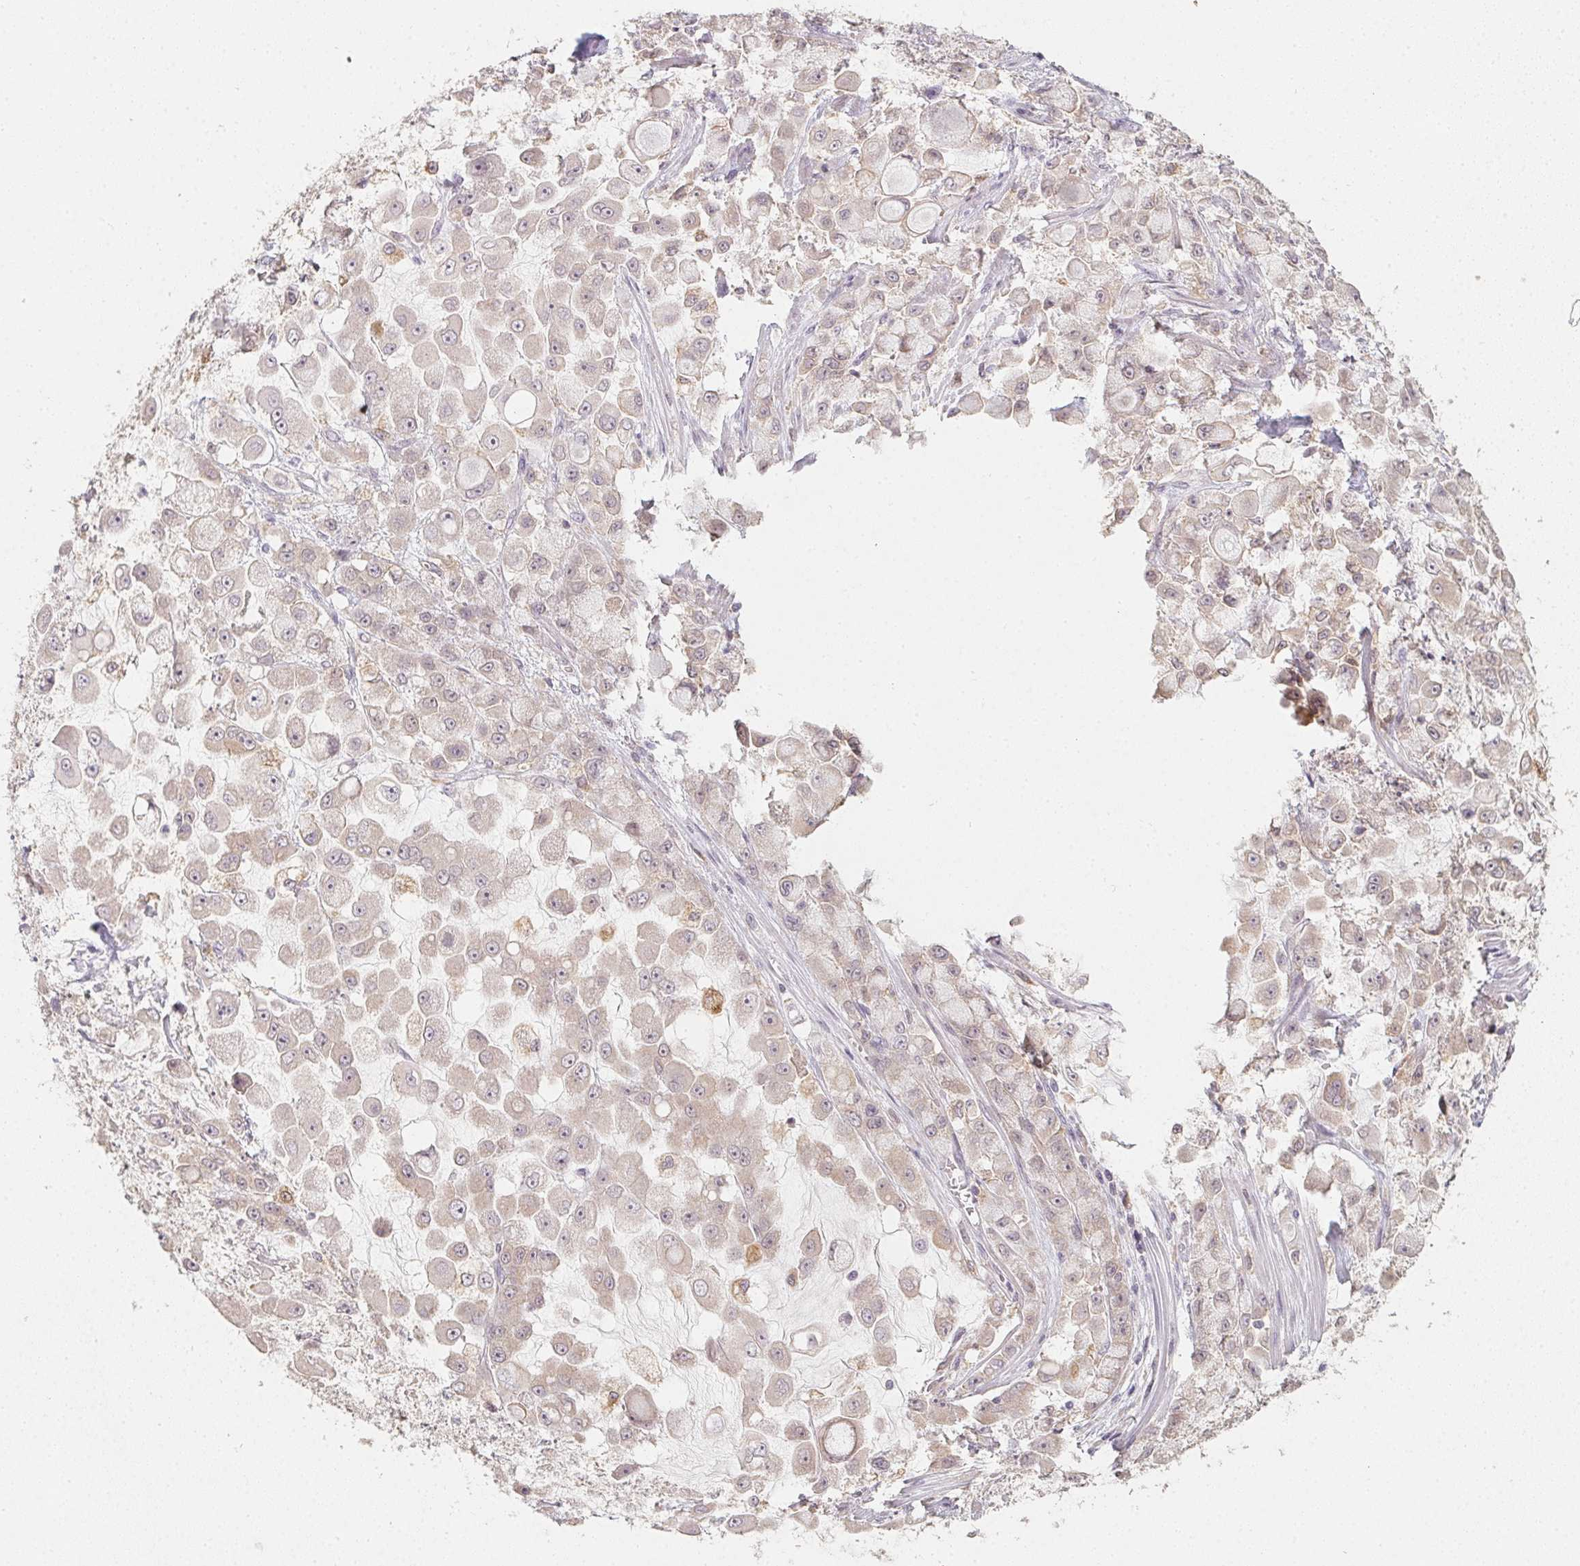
{"staining": {"intensity": "negative", "quantity": "none", "location": "none"}, "tissue": "stomach cancer", "cell_type": "Tumor cells", "image_type": "cancer", "snomed": [{"axis": "morphology", "description": "Adenocarcinoma, NOS"}, {"axis": "topography", "description": "Stomach"}], "caption": "Immunohistochemistry (IHC) photomicrograph of human stomach adenocarcinoma stained for a protein (brown), which shows no staining in tumor cells.", "gene": "SOAT1", "patient": {"sex": "female", "age": 76}}